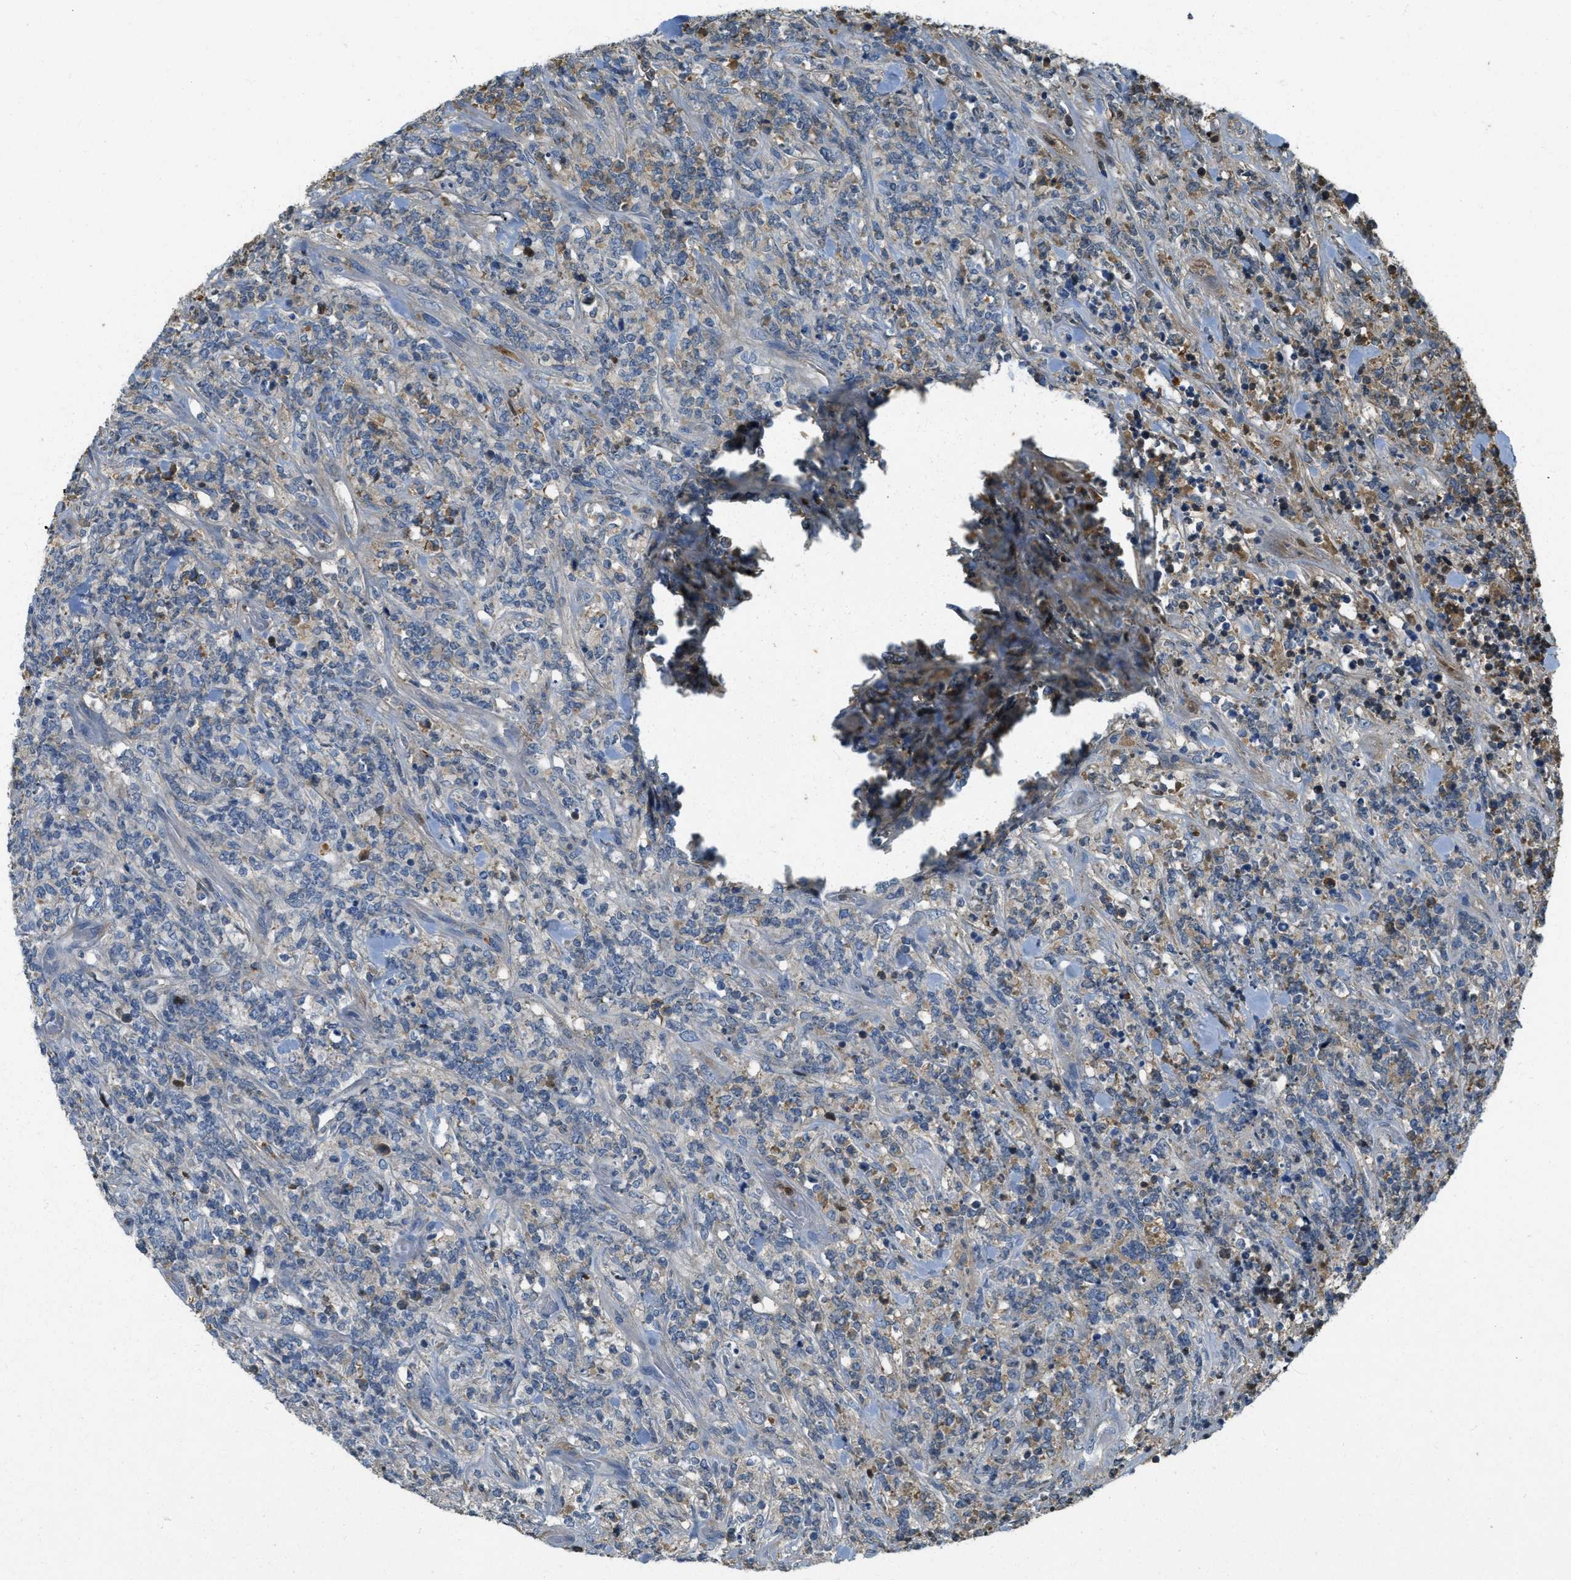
{"staining": {"intensity": "moderate", "quantity": "<25%", "location": "cytoplasmic/membranous"}, "tissue": "lymphoma", "cell_type": "Tumor cells", "image_type": "cancer", "snomed": [{"axis": "morphology", "description": "Malignant lymphoma, non-Hodgkin's type, High grade"}, {"axis": "topography", "description": "Soft tissue"}], "caption": "Malignant lymphoma, non-Hodgkin's type (high-grade) was stained to show a protein in brown. There is low levels of moderate cytoplasmic/membranous staining in approximately <25% of tumor cells. Immunohistochemistry stains the protein of interest in brown and the nuclei are stained blue.", "gene": "PRTN3", "patient": {"sex": "male", "age": 18}}